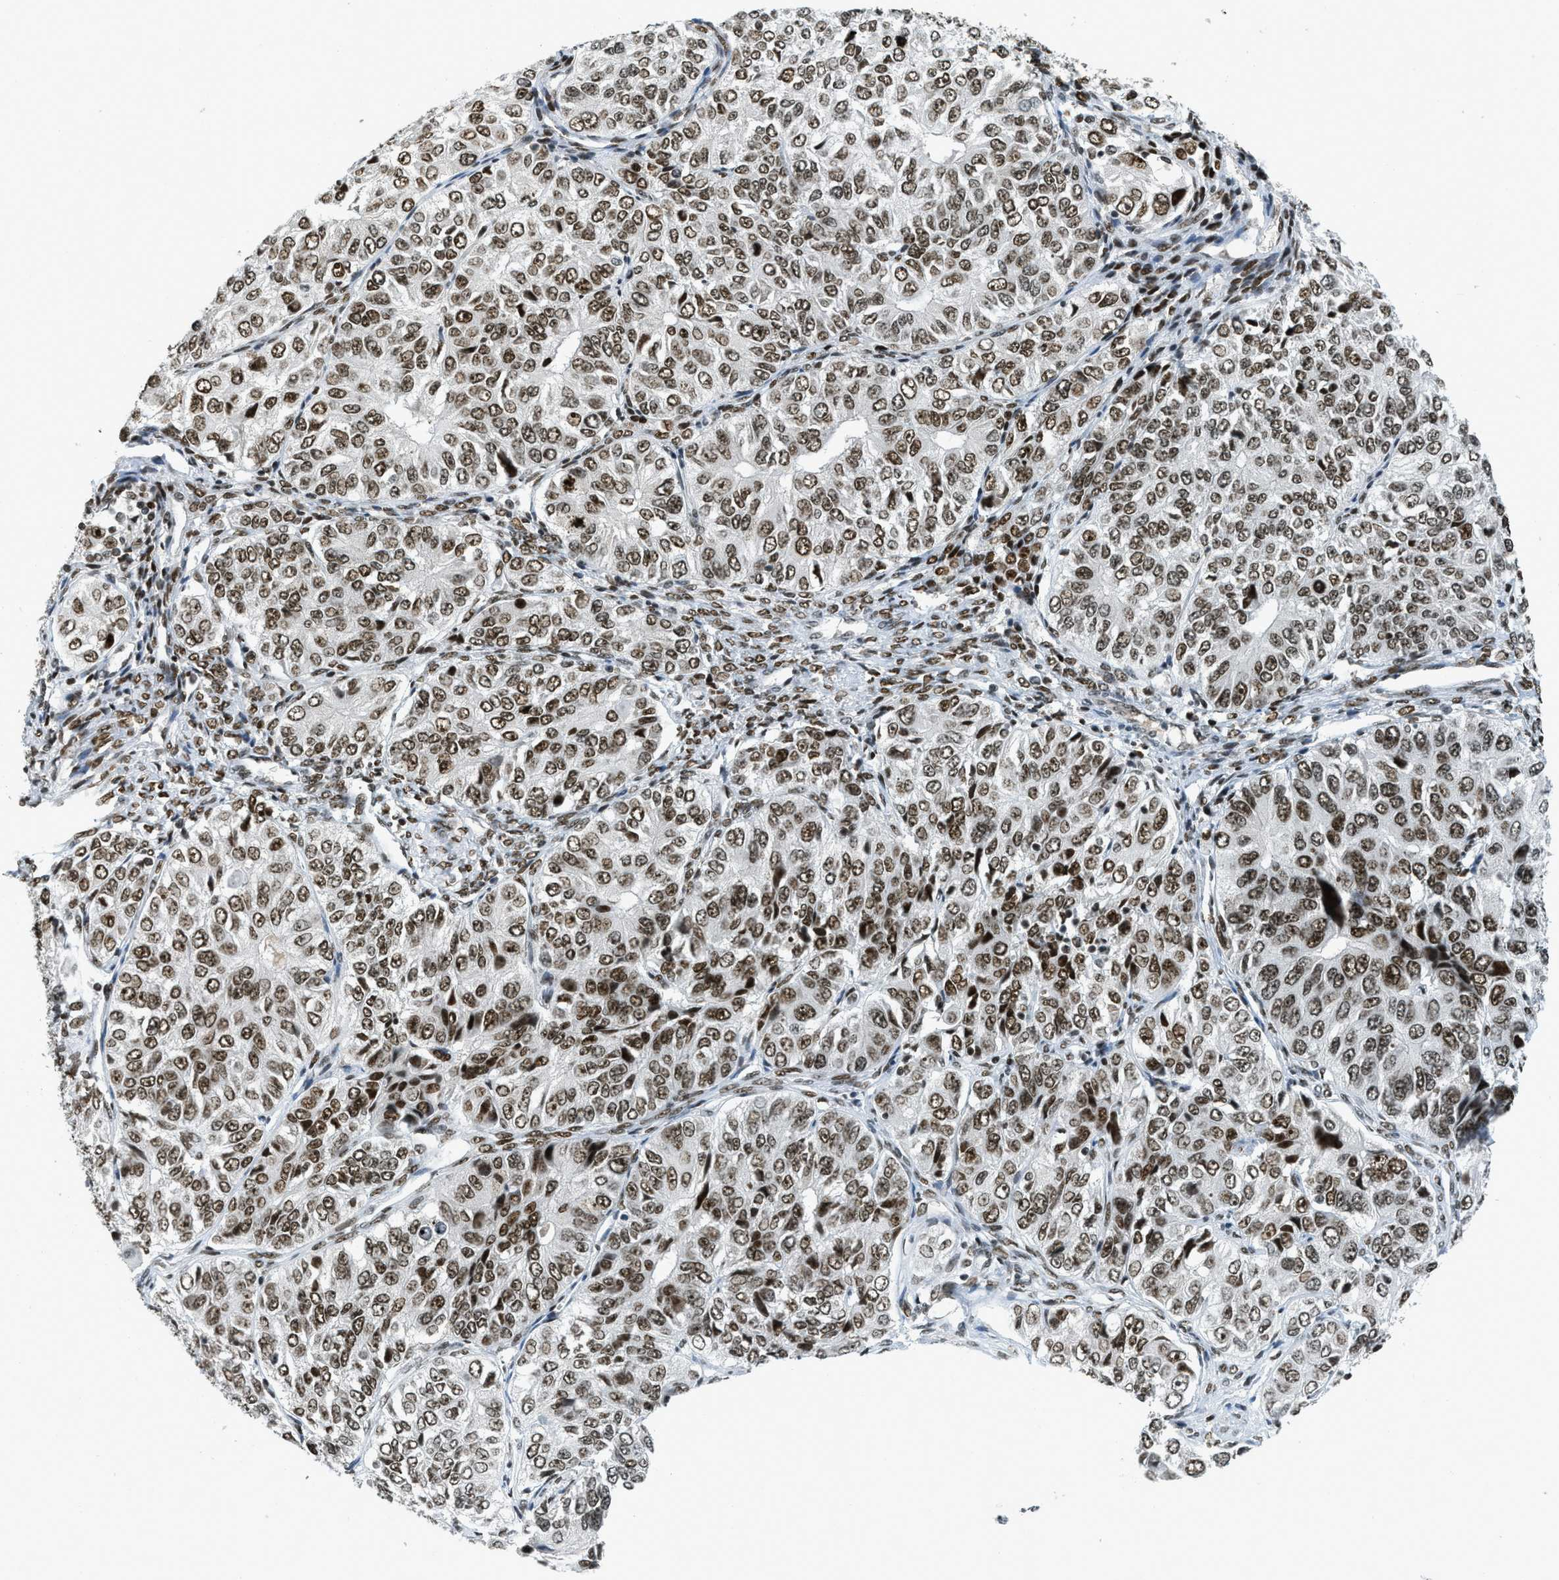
{"staining": {"intensity": "moderate", "quantity": ">75%", "location": "nuclear"}, "tissue": "ovarian cancer", "cell_type": "Tumor cells", "image_type": "cancer", "snomed": [{"axis": "morphology", "description": "Carcinoma, endometroid"}, {"axis": "topography", "description": "Ovary"}], "caption": "Ovarian endometroid carcinoma stained for a protein reveals moderate nuclear positivity in tumor cells. (Stains: DAB (3,3'-diaminobenzidine) in brown, nuclei in blue, Microscopy: brightfield microscopy at high magnification).", "gene": "URB1", "patient": {"sex": "female", "age": 51}}